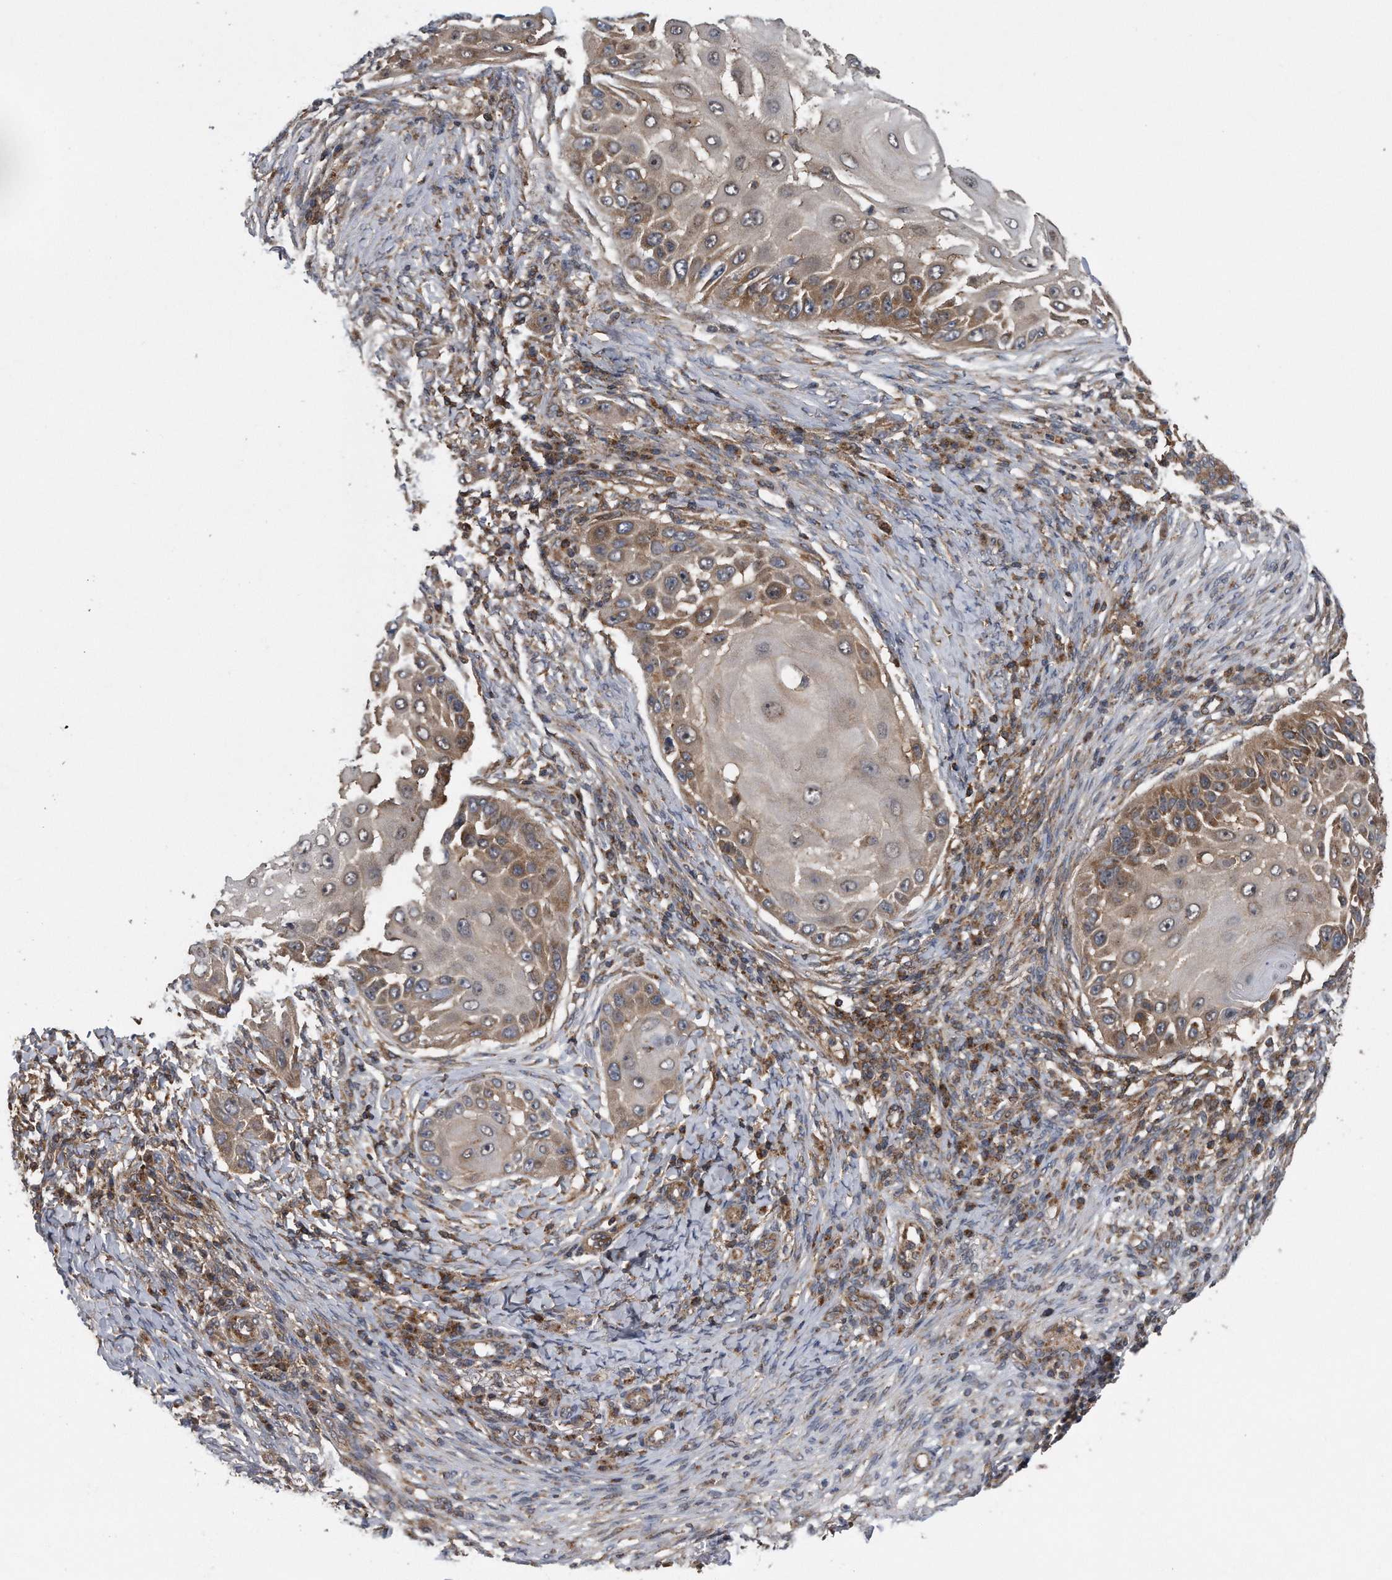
{"staining": {"intensity": "moderate", "quantity": "25%-75%", "location": "cytoplasmic/membranous"}, "tissue": "skin cancer", "cell_type": "Tumor cells", "image_type": "cancer", "snomed": [{"axis": "morphology", "description": "Squamous cell carcinoma, NOS"}, {"axis": "topography", "description": "Skin"}], "caption": "Approximately 25%-75% of tumor cells in human skin cancer display moderate cytoplasmic/membranous protein expression as visualized by brown immunohistochemical staining.", "gene": "ALPK2", "patient": {"sex": "female", "age": 44}}